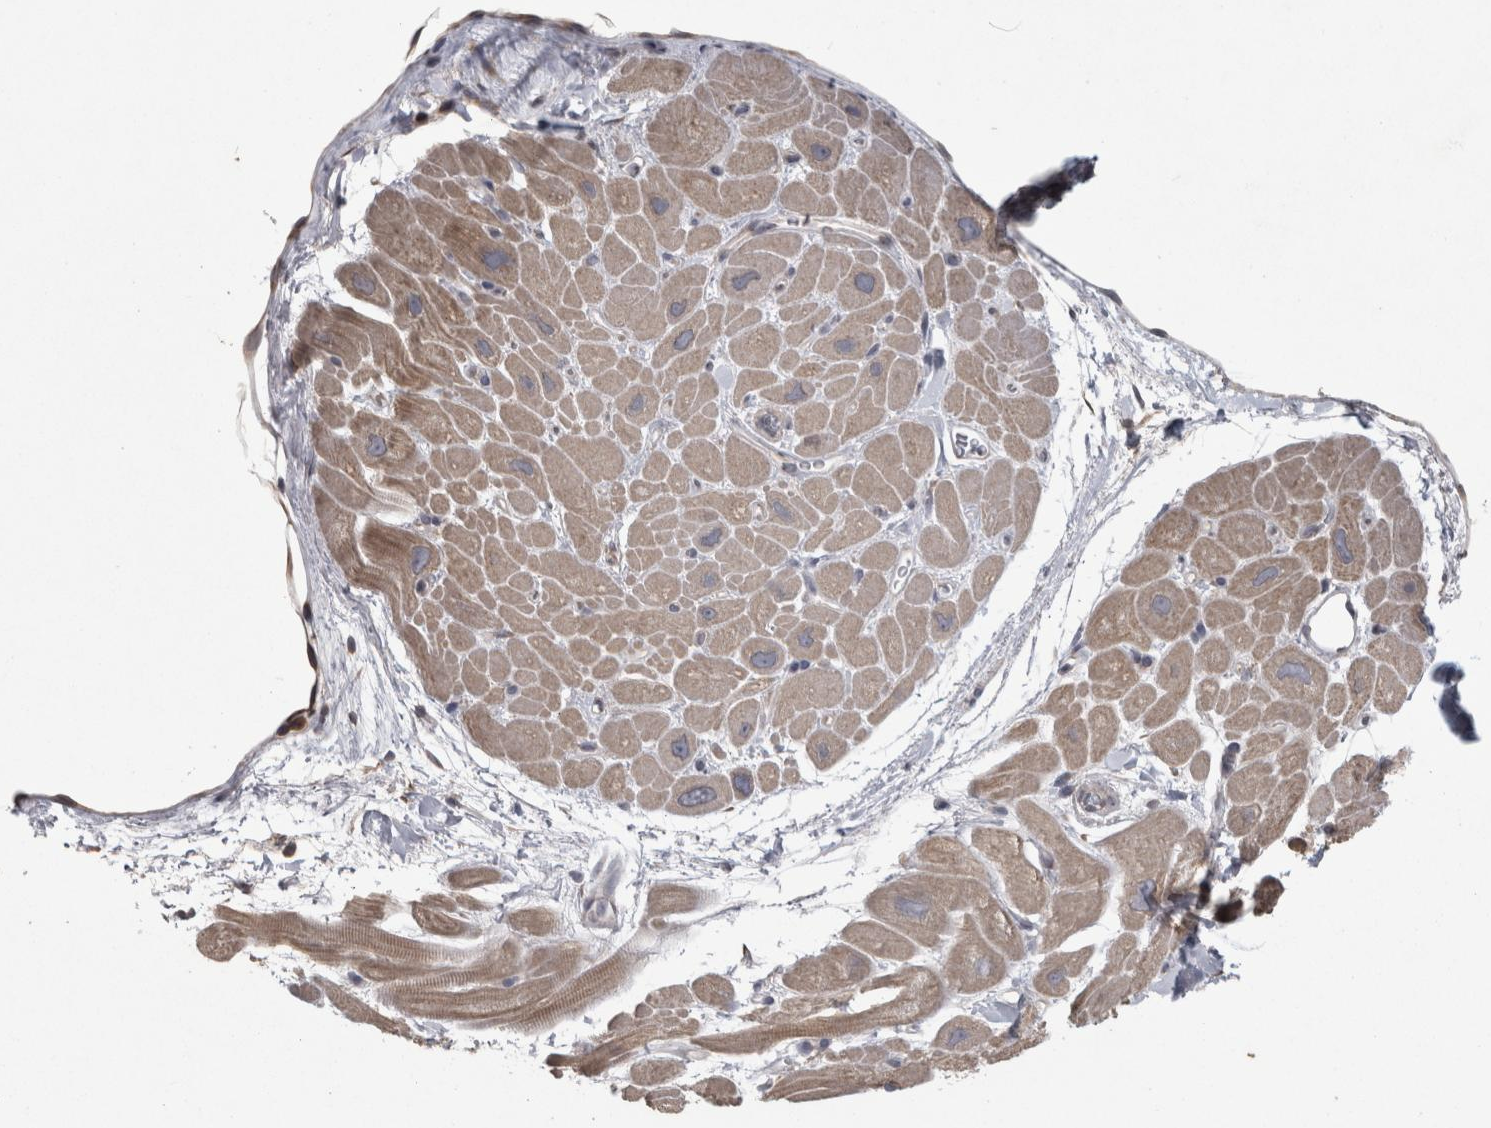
{"staining": {"intensity": "moderate", "quantity": ">75%", "location": "cytoplasmic/membranous"}, "tissue": "heart muscle", "cell_type": "Cardiomyocytes", "image_type": "normal", "snomed": [{"axis": "morphology", "description": "Normal tissue, NOS"}, {"axis": "topography", "description": "Heart"}], "caption": "Immunohistochemistry (IHC) image of benign human heart muscle stained for a protein (brown), which exhibits medium levels of moderate cytoplasmic/membranous expression in approximately >75% of cardiomyocytes.", "gene": "RAB29", "patient": {"sex": "male", "age": 49}}